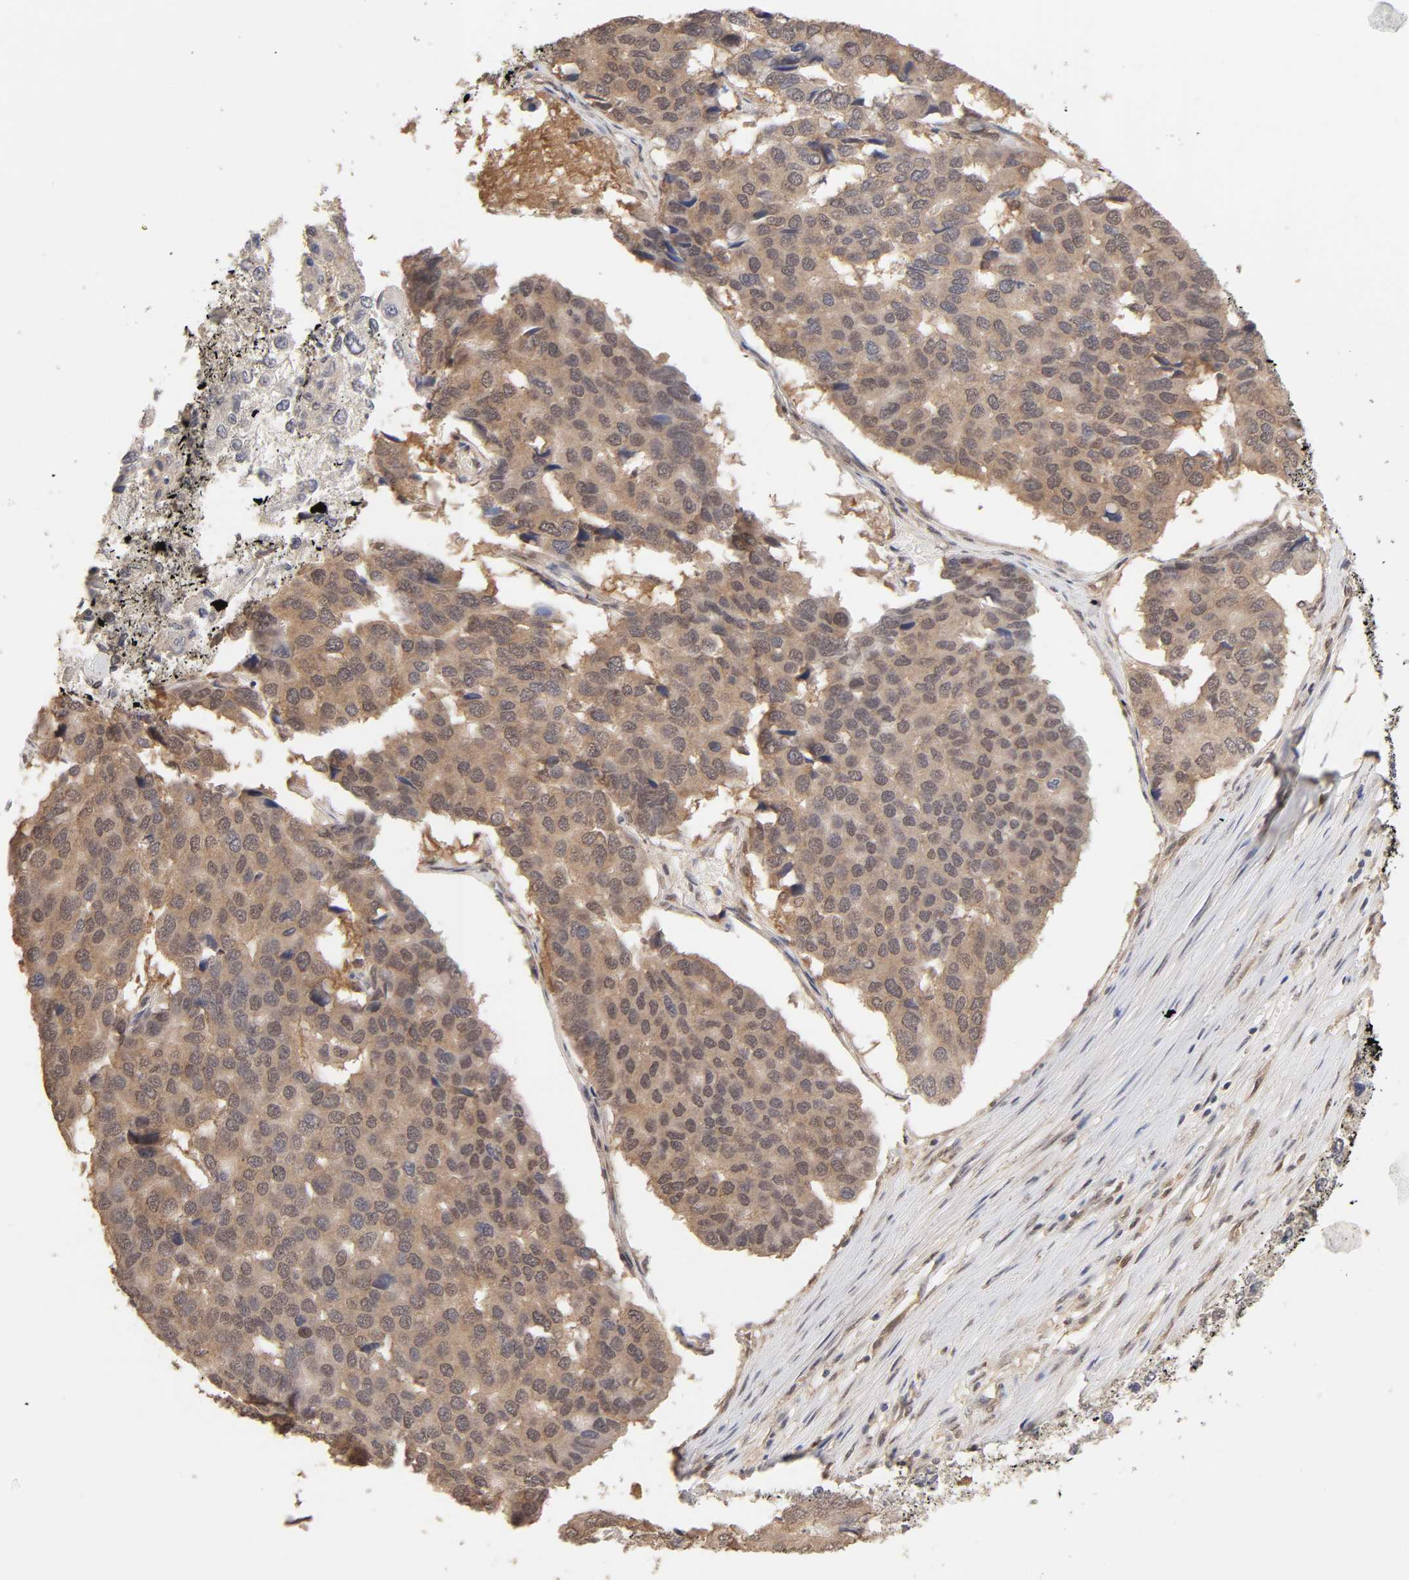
{"staining": {"intensity": "moderate", "quantity": ">75%", "location": "cytoplasmic/membranous"}, "tissue": "pancreatic cancer", "cell_type": "Tumor cells", "image_type": "cancer", "snomed": [{"axis": "morphology", "description": "Adenocarcinoma, NOS"}, {"axis": "topography", "description": "Pancreas"}], "caption": "Adenocarcinoma (pancreatic) was stained to show a protein in brown. There is medium levels of moderate cytoplasmic/membranous expression in approximately >75% of tumor cells. (Stains: DAB in brown, nuclei in blue, Microscopy: brightfield microscopy at high magnification).", "gene": "MAPK1", "patient": {"sex": "male", "age": 50}}